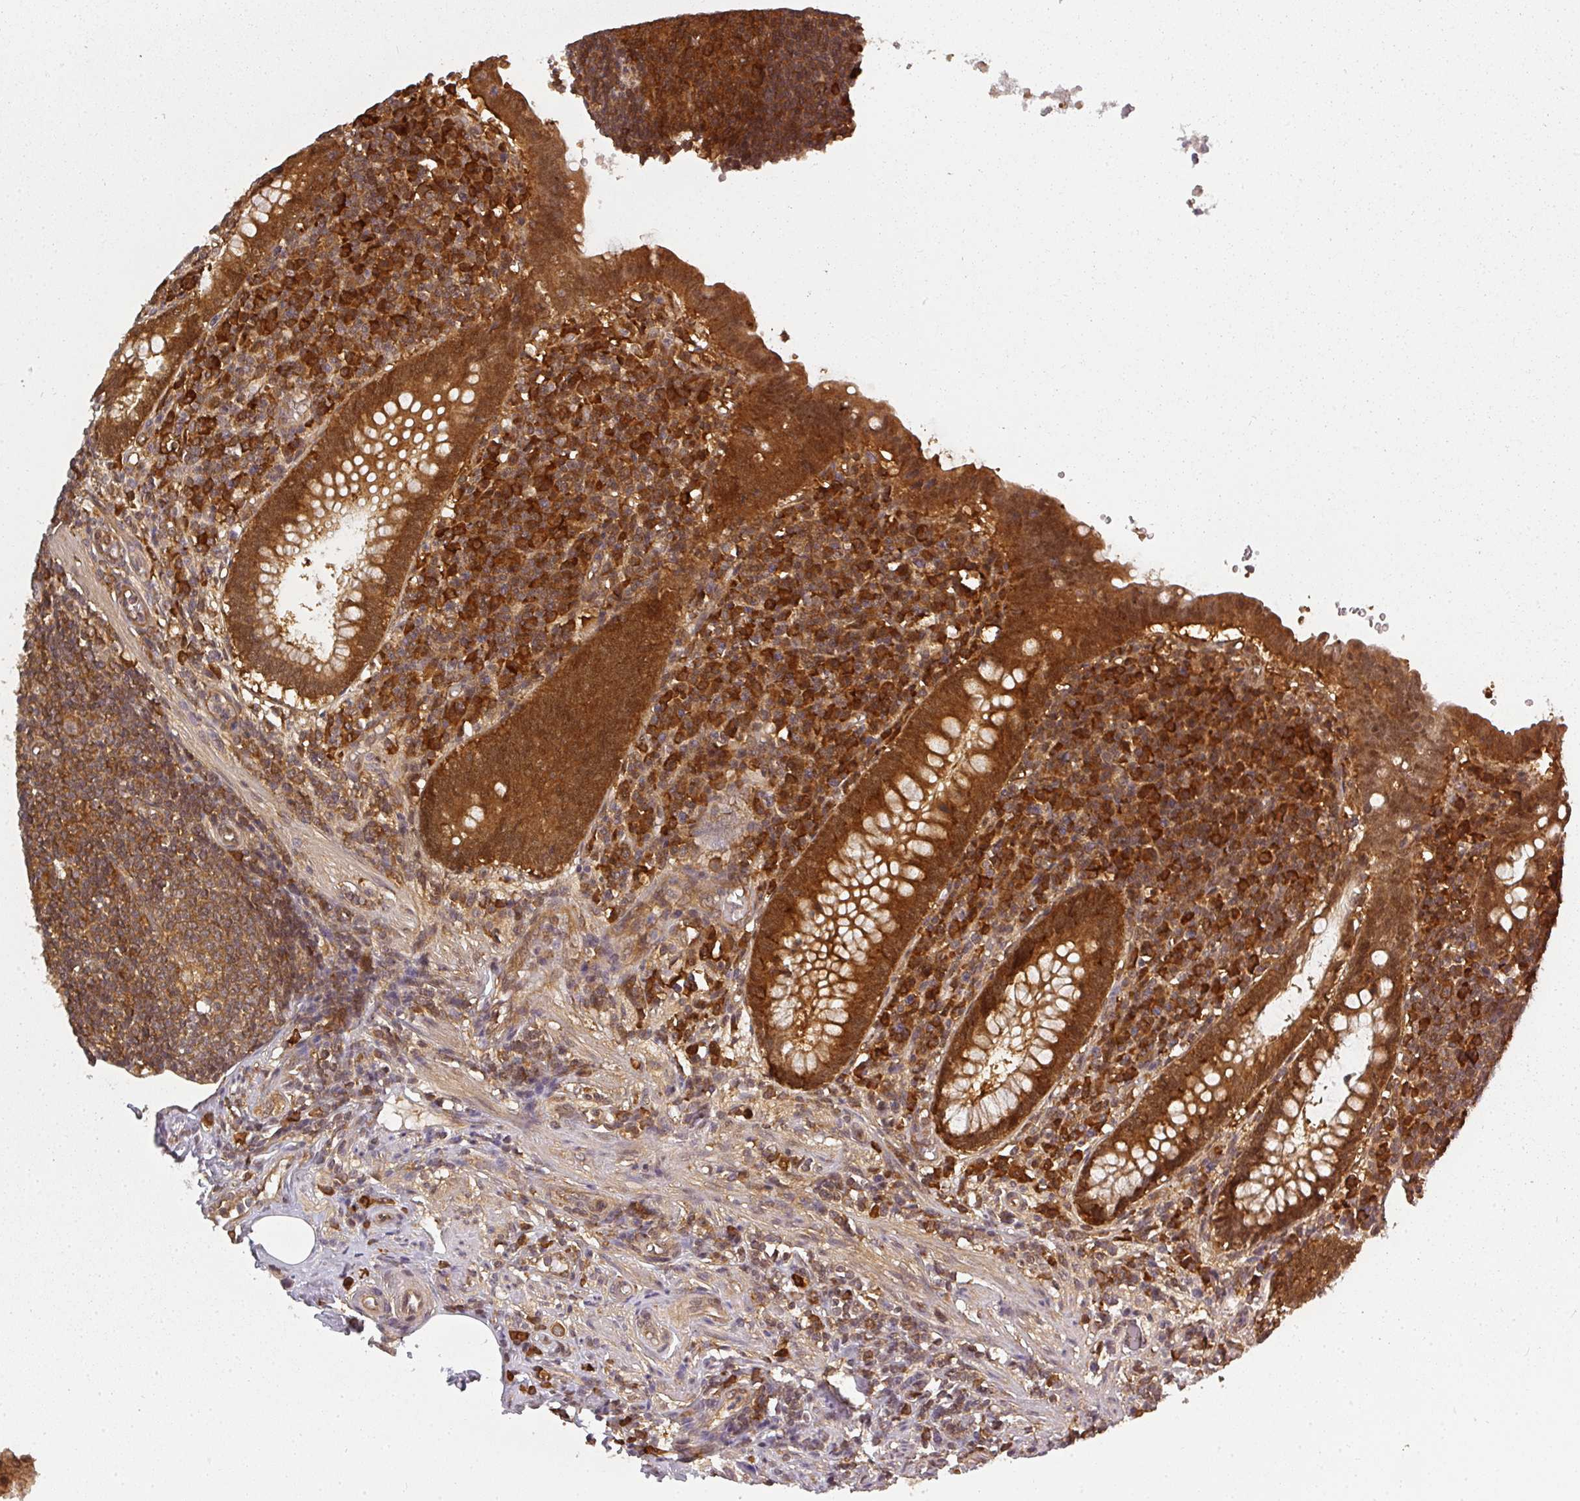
{"staining": {"intensity": "strong", "quantity": ">75%", "location": "cytoplasmic/membranous"}, "tissue": "appendix", "cell_type": "Glandular cells", "image_type": "normal", "snomed": [{"axis": "morphology", "description": "Normal tissue, NOS"}, {"axis": "topography", "description": "Appendix"}], "caption": "Immunohistochemistry image of benign appendix: appendix stained using IHC demonstrates high levels of strong protein expression localized specifically in the cytoplasmic/membranous of glandular cells, appearing as a cytoplasmic/membranous brown color.", "gene": "PPP6R3", "patient": {"sex": "male", "age": 83}}